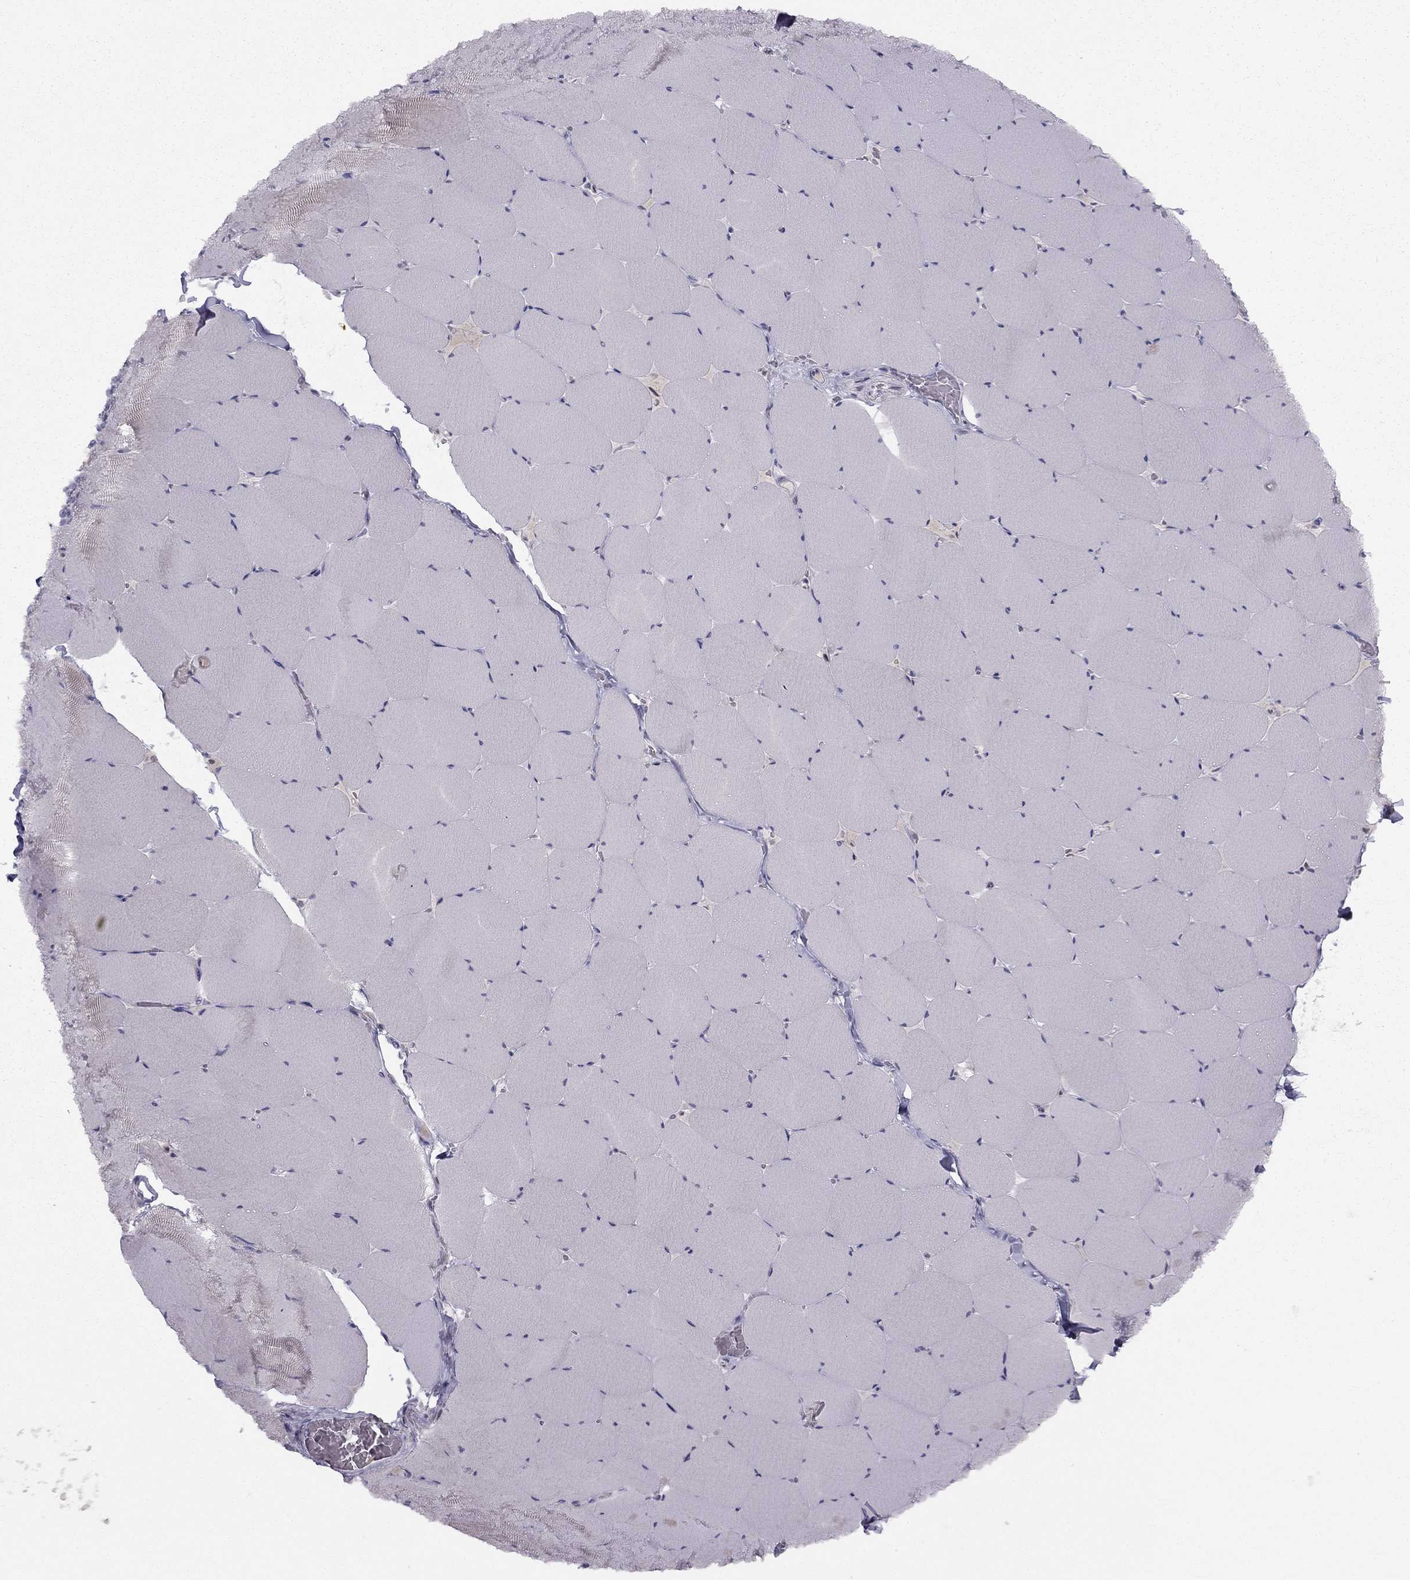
{"staining": {"intensity": "negative", "quantity": "none", "location": "none"}, "tissue": "skeletal muscle", "cell_type": "Myocytes", "image_type": "normal", "snomed": [{"axis": "morphology", "description": "Normal tissue, NOS"}, {"axis": "morphology", "description": "Malignant melanoma, Metastatic site"}, {"axis": "topography", "description": "Skeletal muscle"}], "caption": "Immunohistochemical staining of benign human skeletal muscle demonstrates no significant staining in myocytes. (Brightfield microscopy of DAB immunohistochemistry (IHC) at high magnification).", "gene": "TRPS1", "patient": {"sex": "male", "age": 50}}